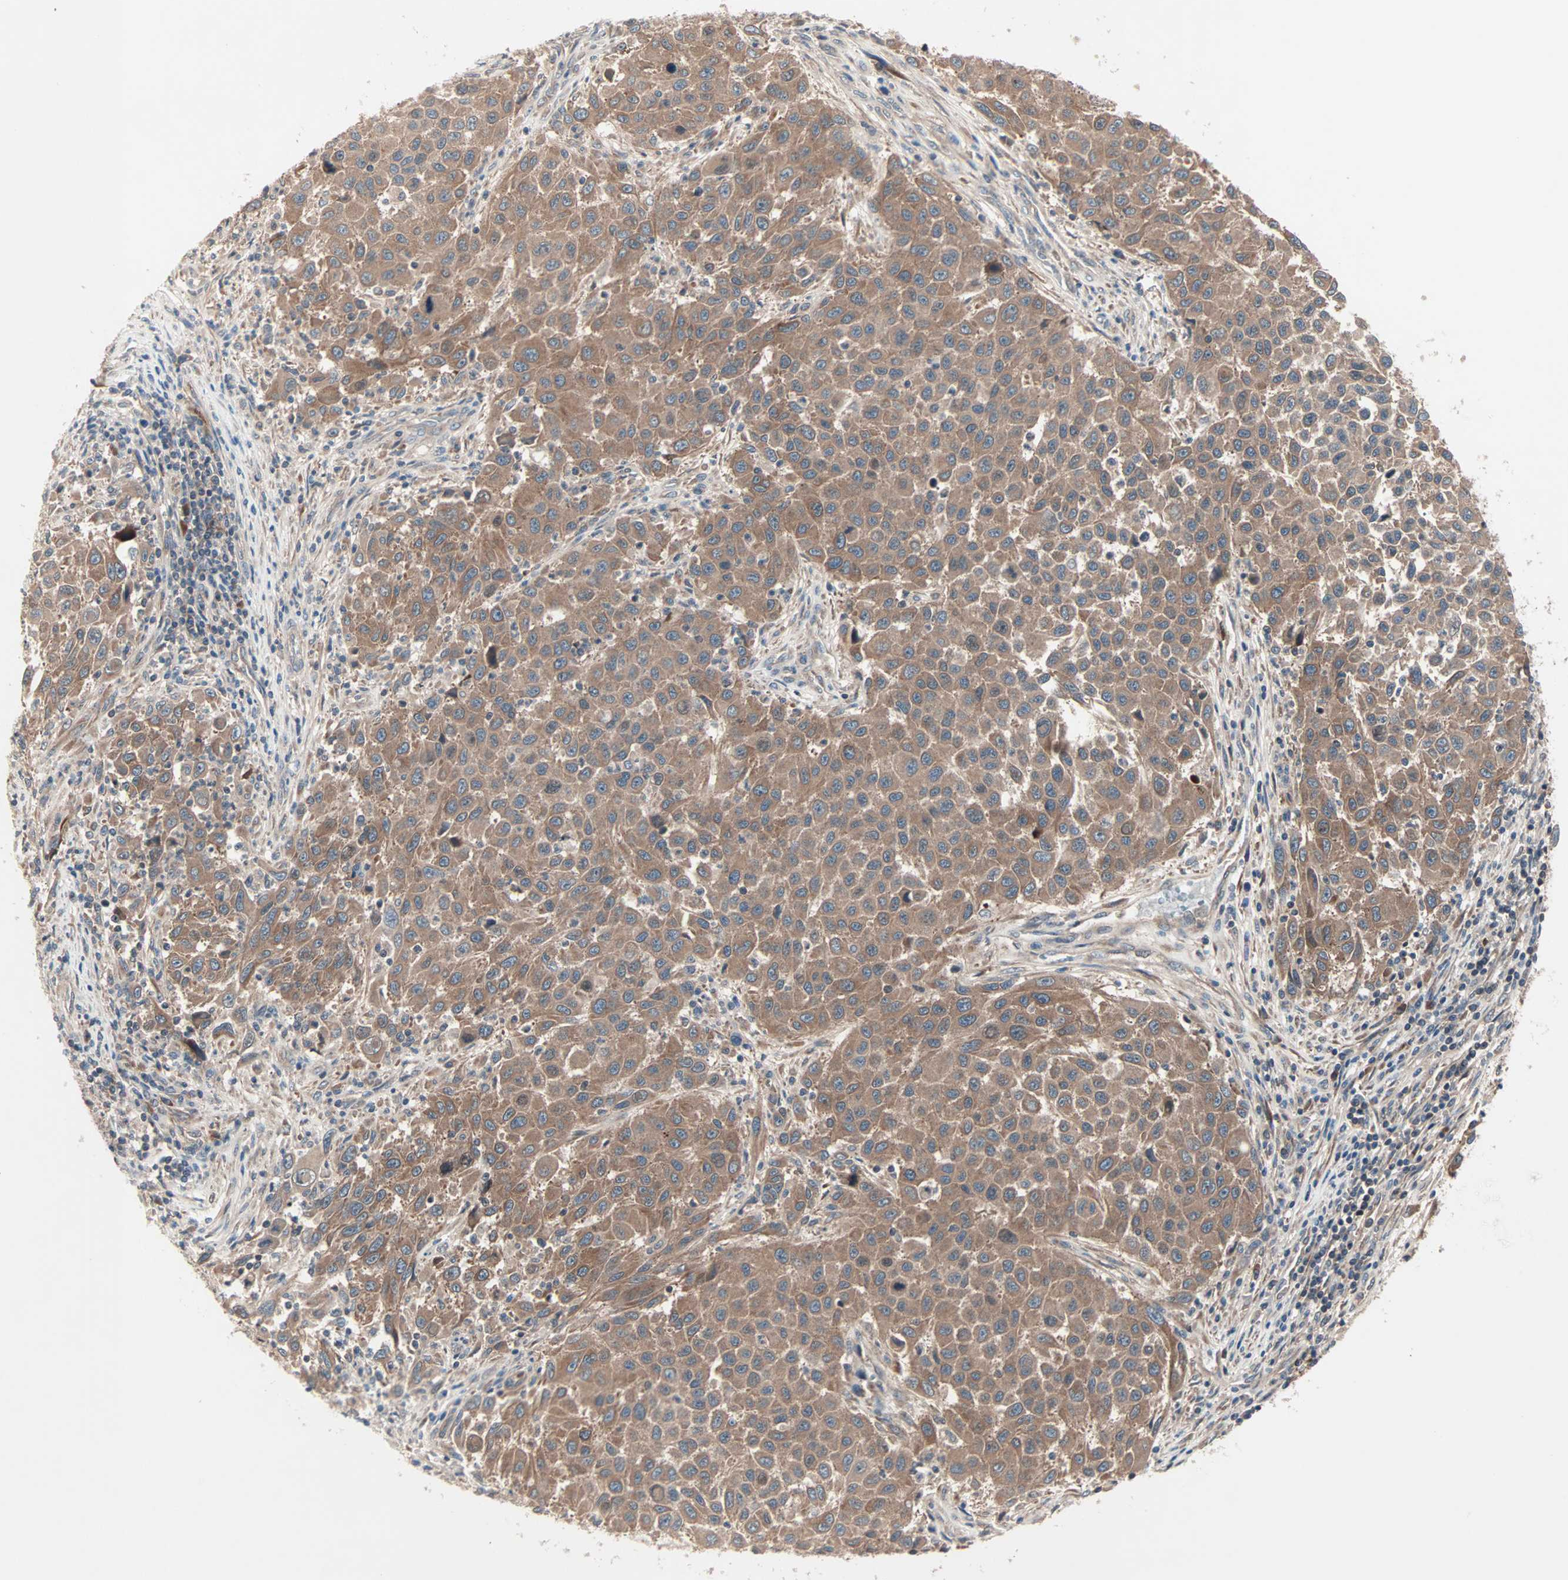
{"staining": {"intensity": "moderate", "quantity": ">75%", "location": "cytoplasmic/membranous"}, "tissue": "melanoma", "cell_type": "Tumor cells", "image_type": "cancer", "snomed": [{"axis": "morphology", "description": "Malignant melanoma, Metastatic site"}, {"axis": "topography", "description": "Lymph node"}], "caption": "A brown stain shows moderate cytoplasmic/membranous positivity of a protein in human malignant melanoma (metastatic site) tumor cells. (DAB (3,3'-diaminobenzidine) = brown stain, brightfield microscopy at high magnification).", "gene": "CAD", "patient": {"sex": "male", "age": 61}}